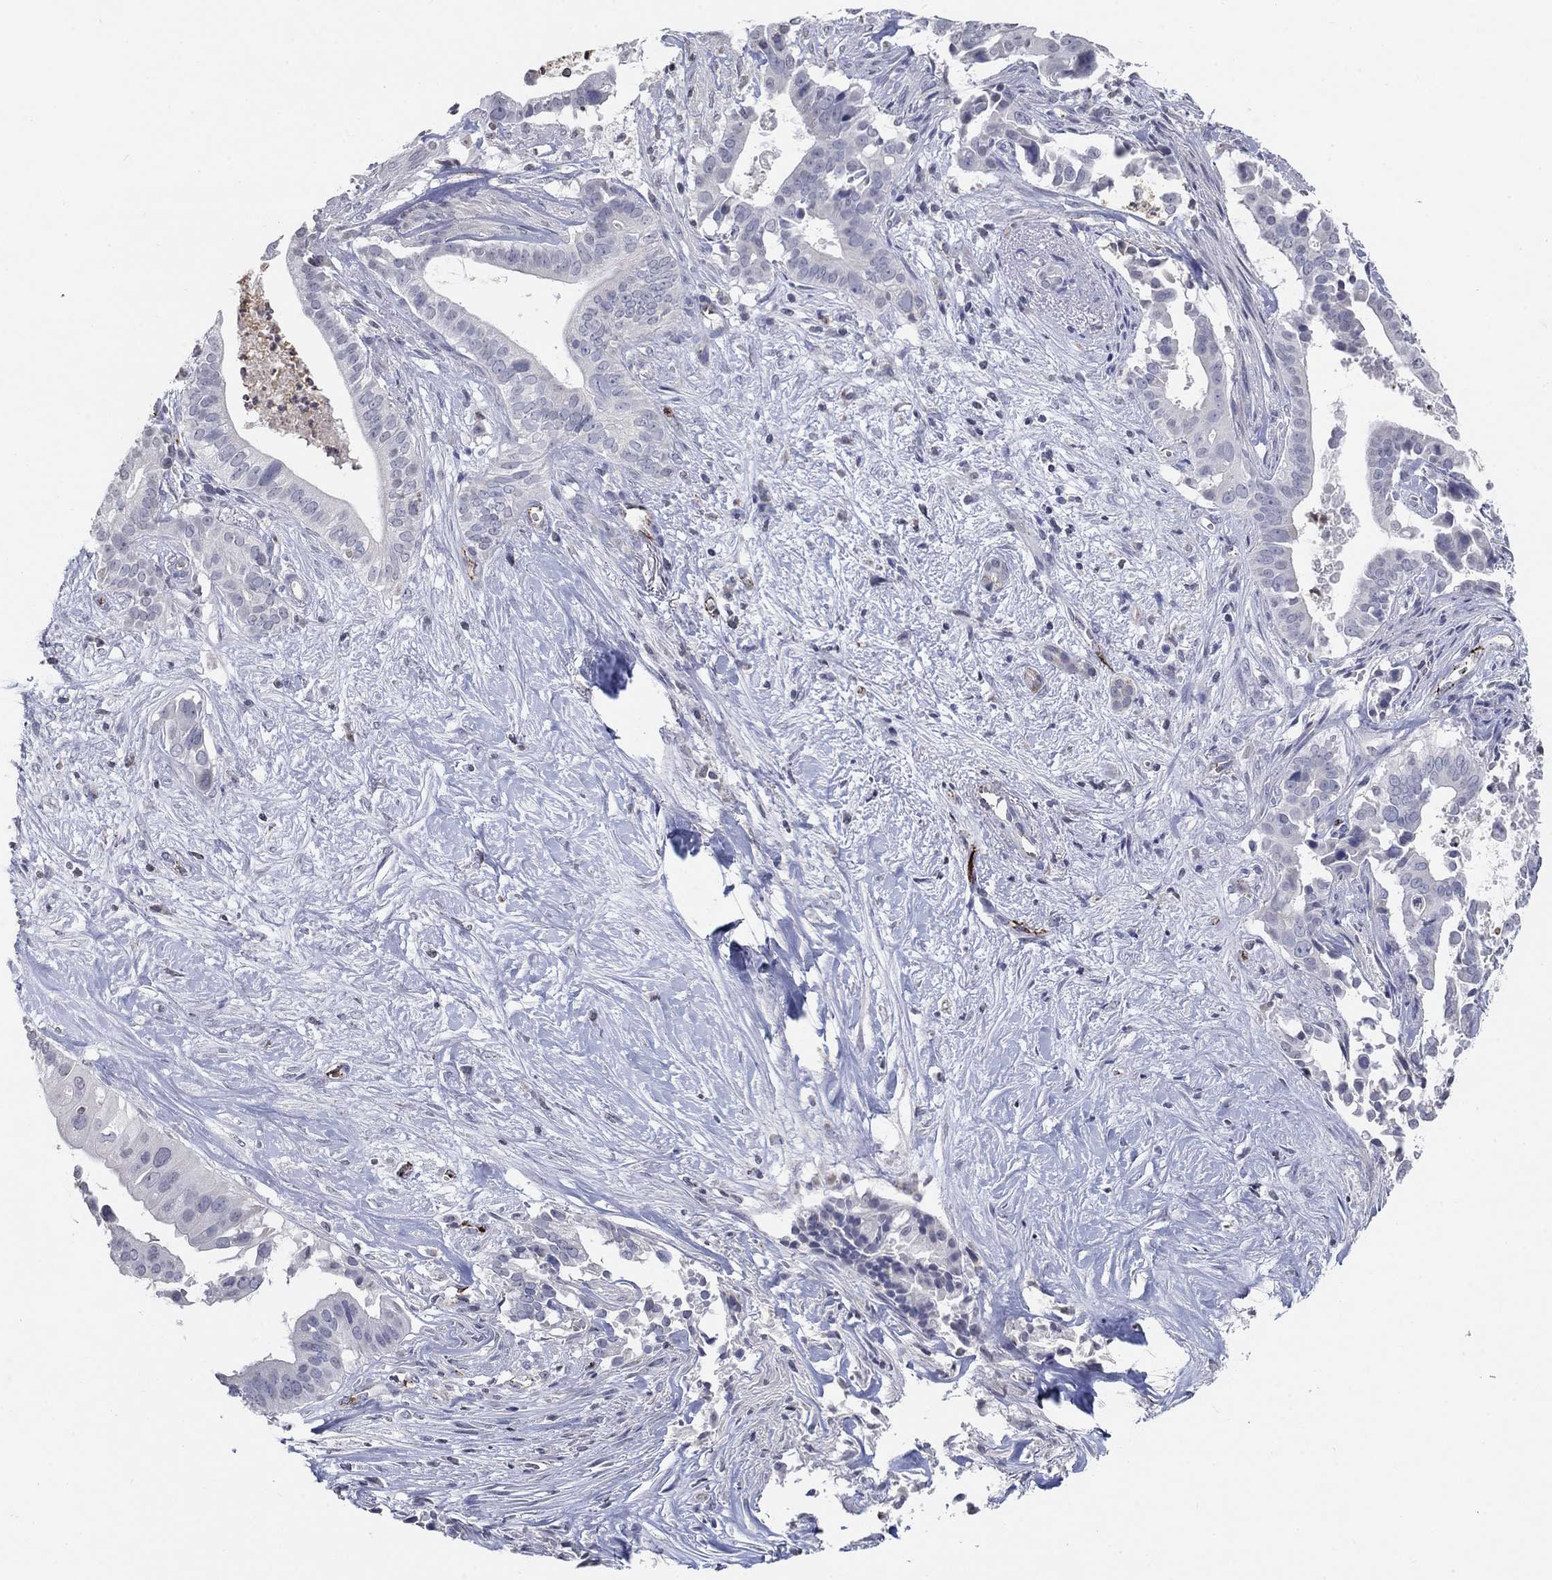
{"staining": {"intensity": "negative", "quantity": "none", "location": "none"}, "tissue": "pancreatic cancer", "cell_type": "Tumor cells", "image_type": "cancer", "snomed": [{"axis": "morphology", "description": "Adenocarcinoma, NOS"}, {"axis": "topography", "description": "Pancreas"}], "caption": "DAB immunohistochemical staining of human pancreatic cancer reveals no significant expression in tumor cells. (DAB (3,3'-diaminobenzidine) IHC, high magnification).", "gene": "TINAG", "patient": {"sex": "male", "age": 61}}